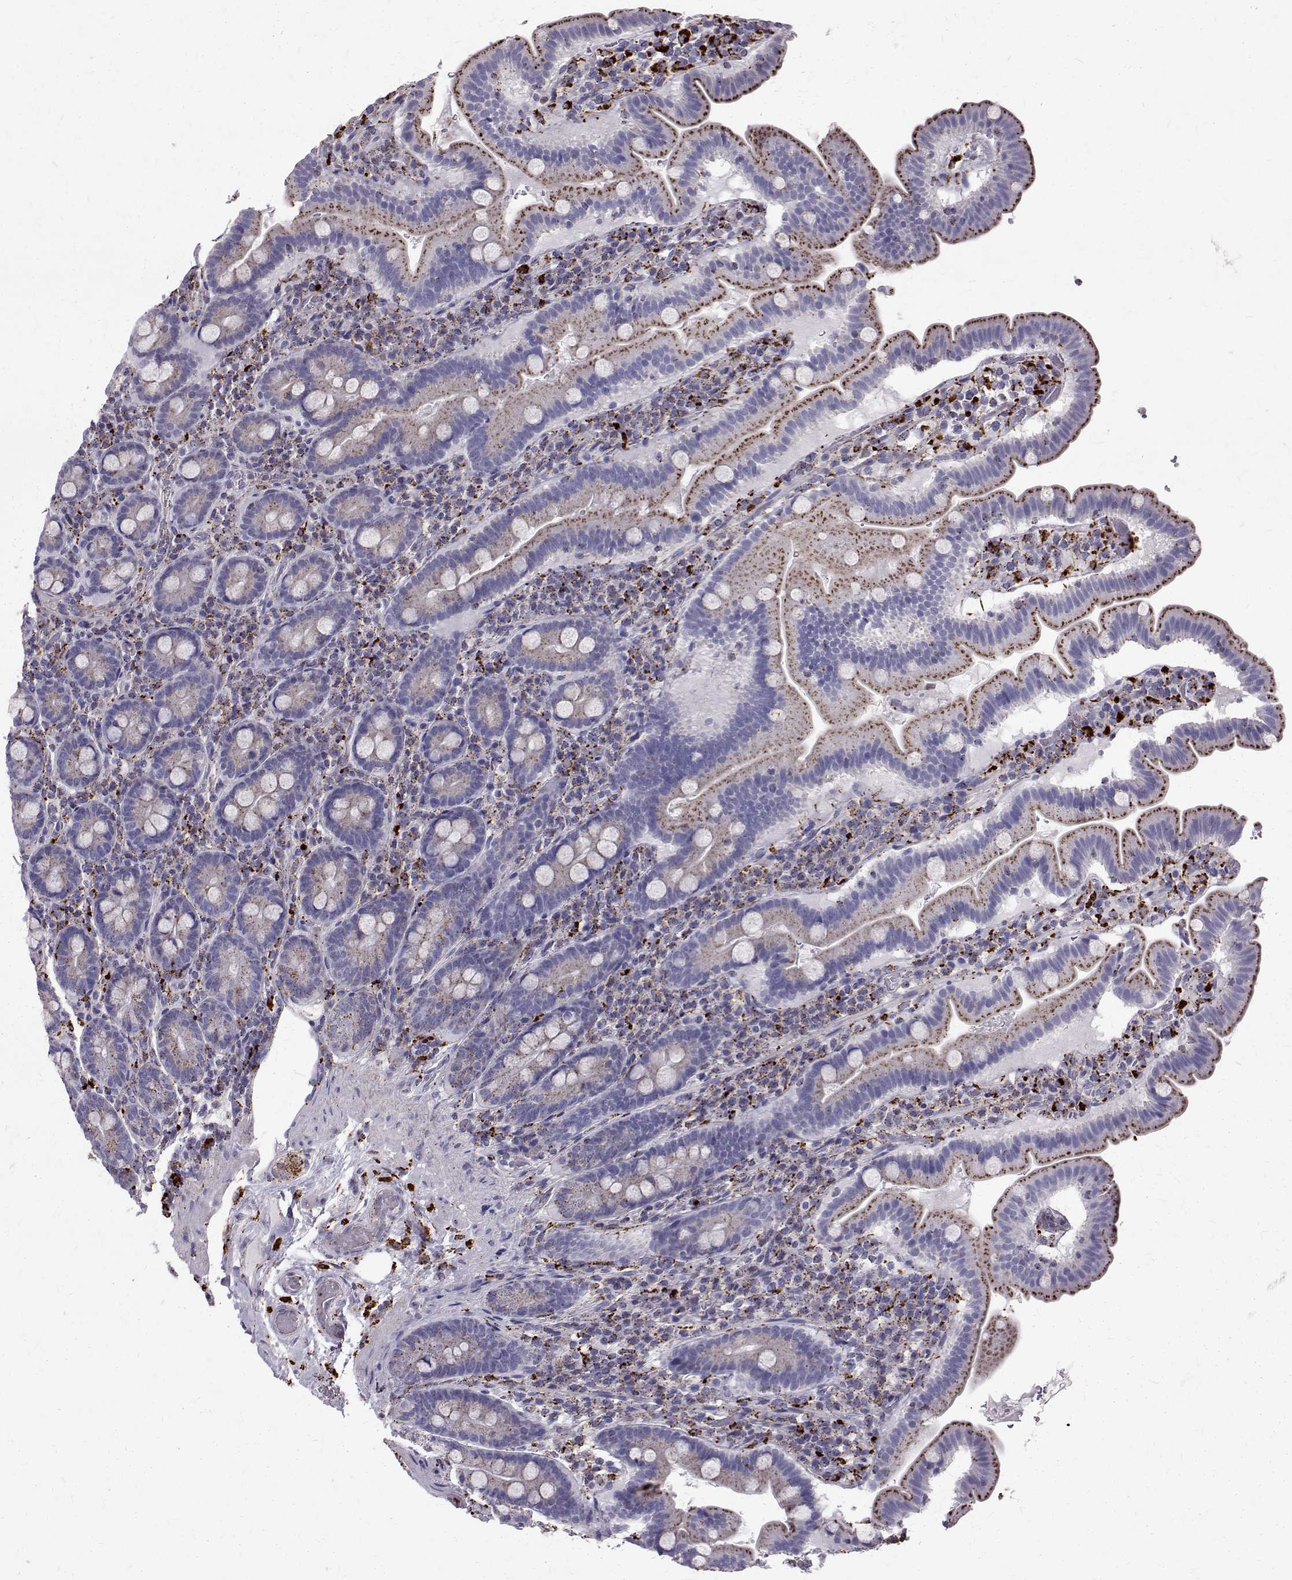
{"staining": {"intensity": "moderate", "quantity": "25%-75%", "location": "cytoplasmic/membranous"}, "tissue": "small intestine", "cell_type": "Glandular cells", "image_type": "normal", "snomed": [{"axis": "morphology", "description": "Normal tissue, NOS"}, {"axis": "topography", "description": "Small intestine"}], "caption": "The histopathology image demonstrates a brown stain indicating the presence of a protein in the cytoplasmic/membranous of glandular cells in small intestine. The staining was performed using DAB to visualize the protein expression in brown, while the nuclei were stained in blue with hematoxylin (Magnification: 20x).", "gene": "TPP1", "patient": {"sex": "male", "age": 26}}